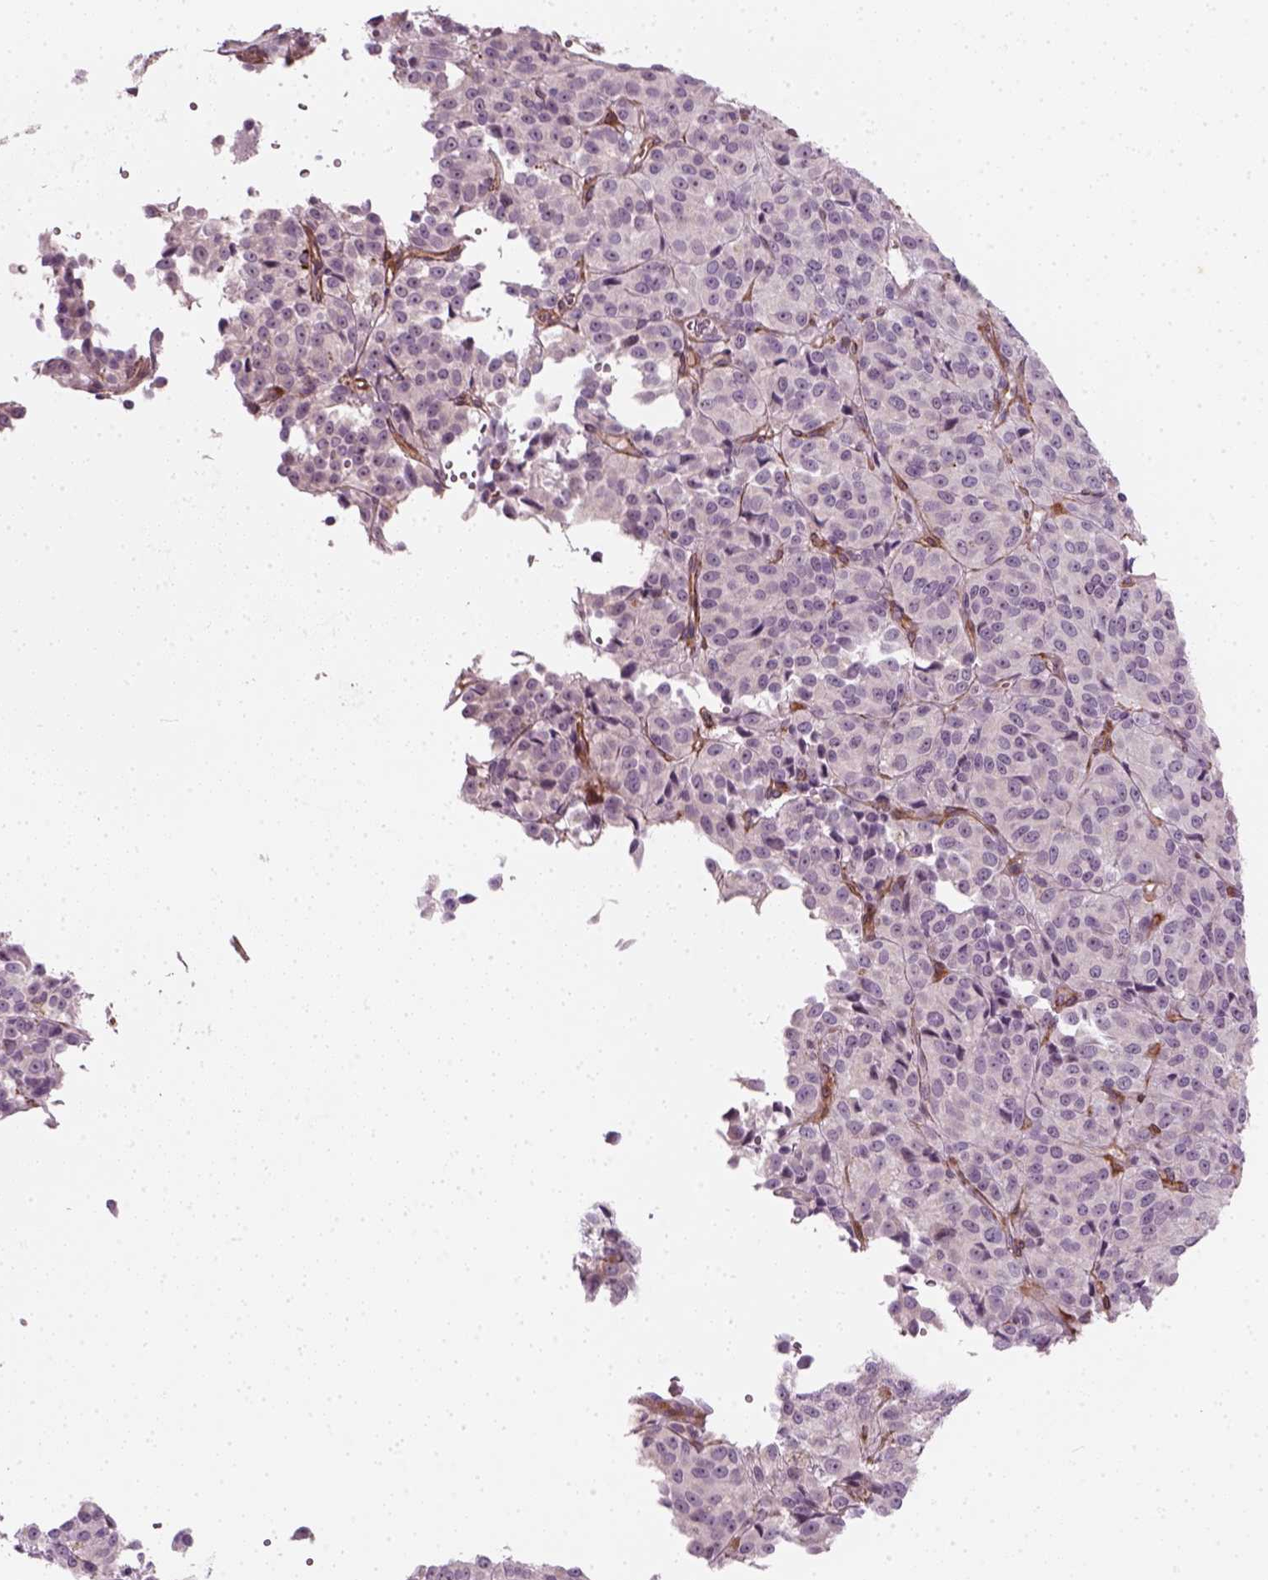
{"staining": {"intensity": "negative", "quantity": "none", "location": "none"}, "tissue": "melanoma", "cell_type": "Tumor cells", "image_type": "cancer", "snomed": [{"axis": "morphology", "description": "Malignant melanoma, Metastatic site"}, {"axis": "topography", "description": "Brain"}], "caption": "A micrograph of malignant melanoma (metastatic site) stained for a protein demonstrates no brown staining in tumor cells.", "gene": "DNASE1L1", "patient": {"sex": "female", "age": 56}}